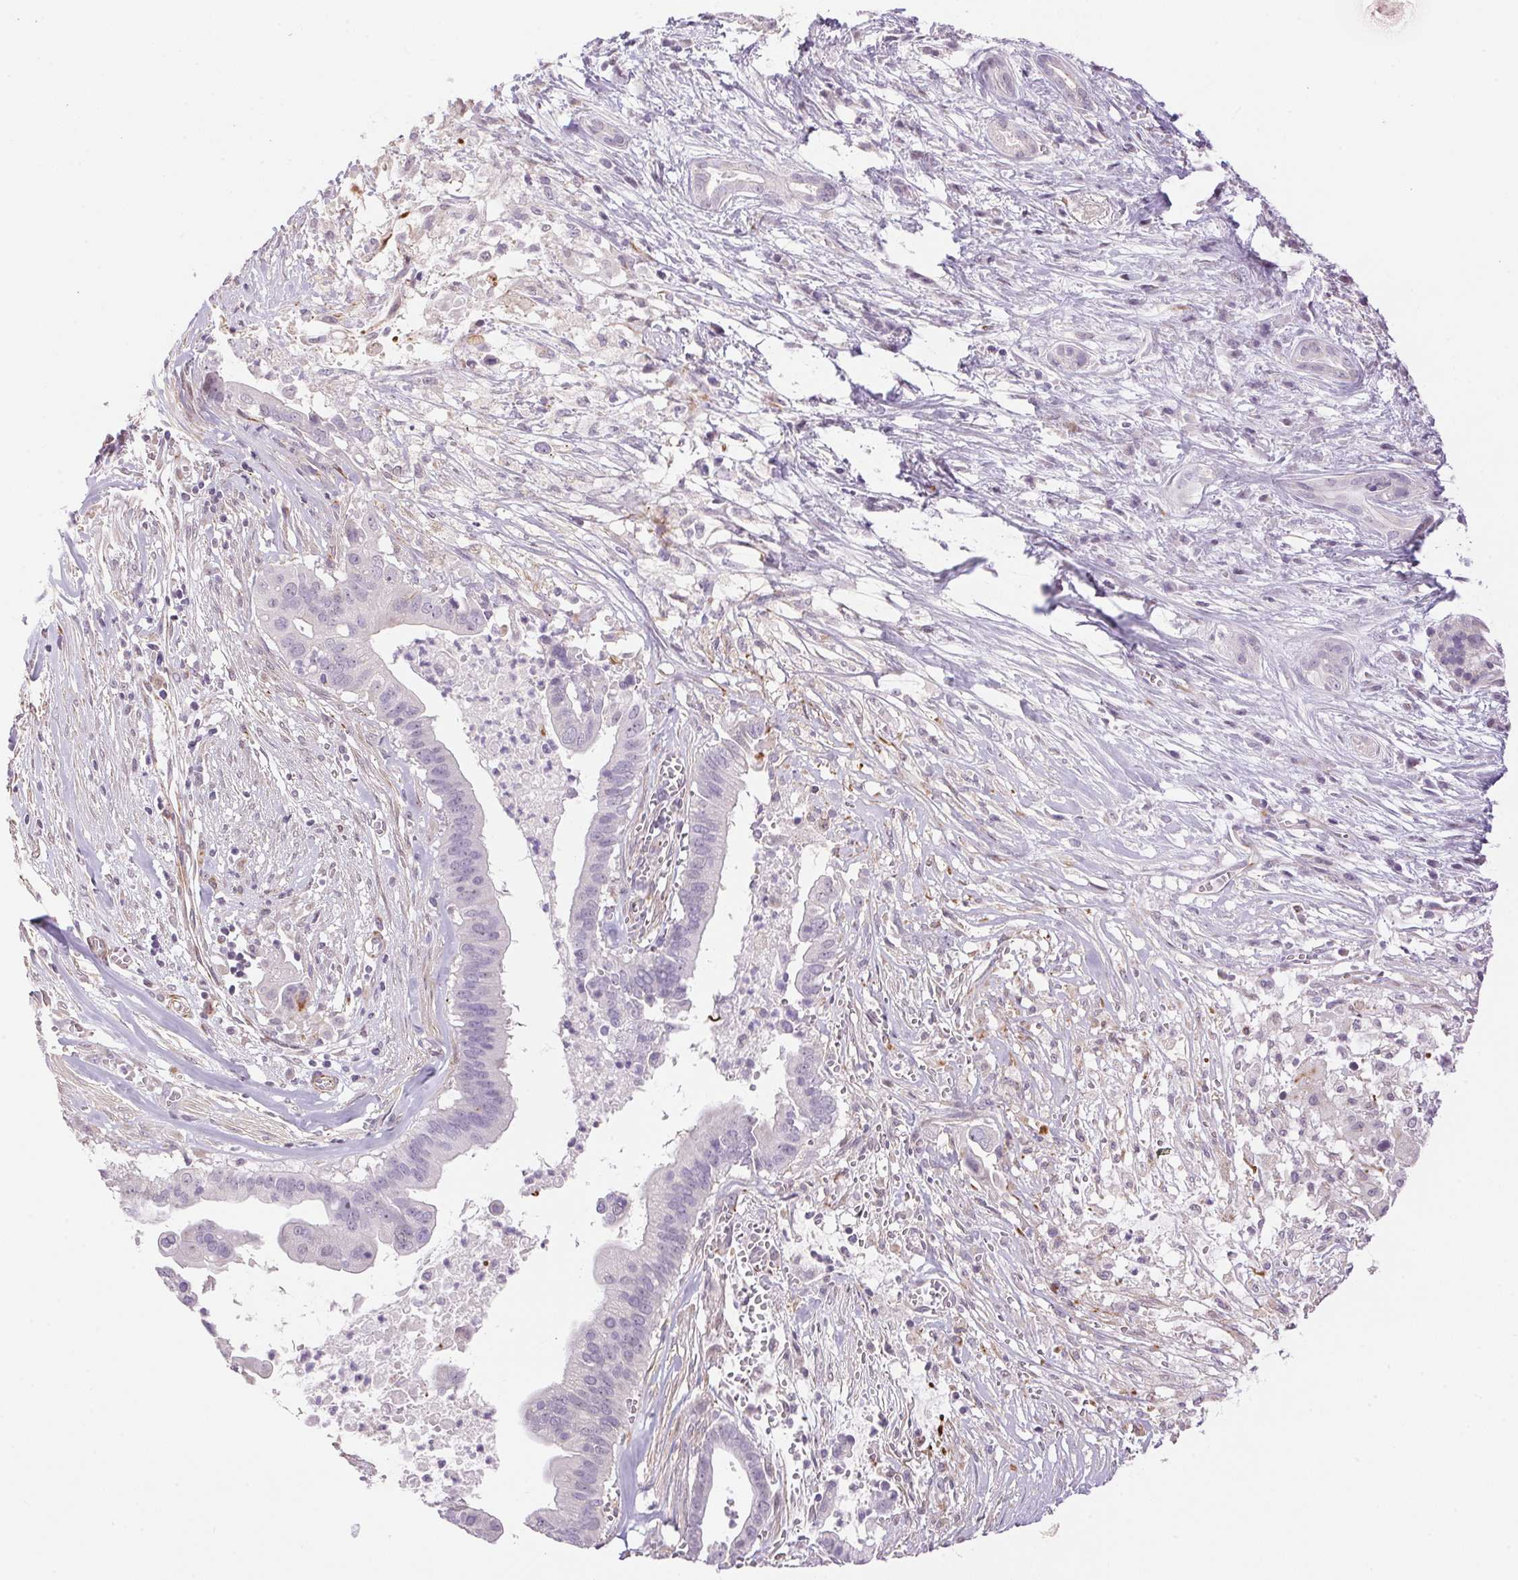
{"staining": {"intensity": "negative", "quantity": "none", "location": "none"}, "tissue": "pancreatic cancer", "cell_type": "Tumor cells", "image_type": "cancer", "snomed": [{"axis": "morphology", "description": "Adenocarcinoma, NOS"}, {"axis": "topography", "description": "Pancreas"}], "caption": "This photomicrograph is of pancreatic cancer stained with immunohistochemistry to label a protein in brown with the nuclei are counter-stained blue. There is no positivity in tumor cells.", "gene": "GYG2", "patient": {"sex": "male", "age": 61}}